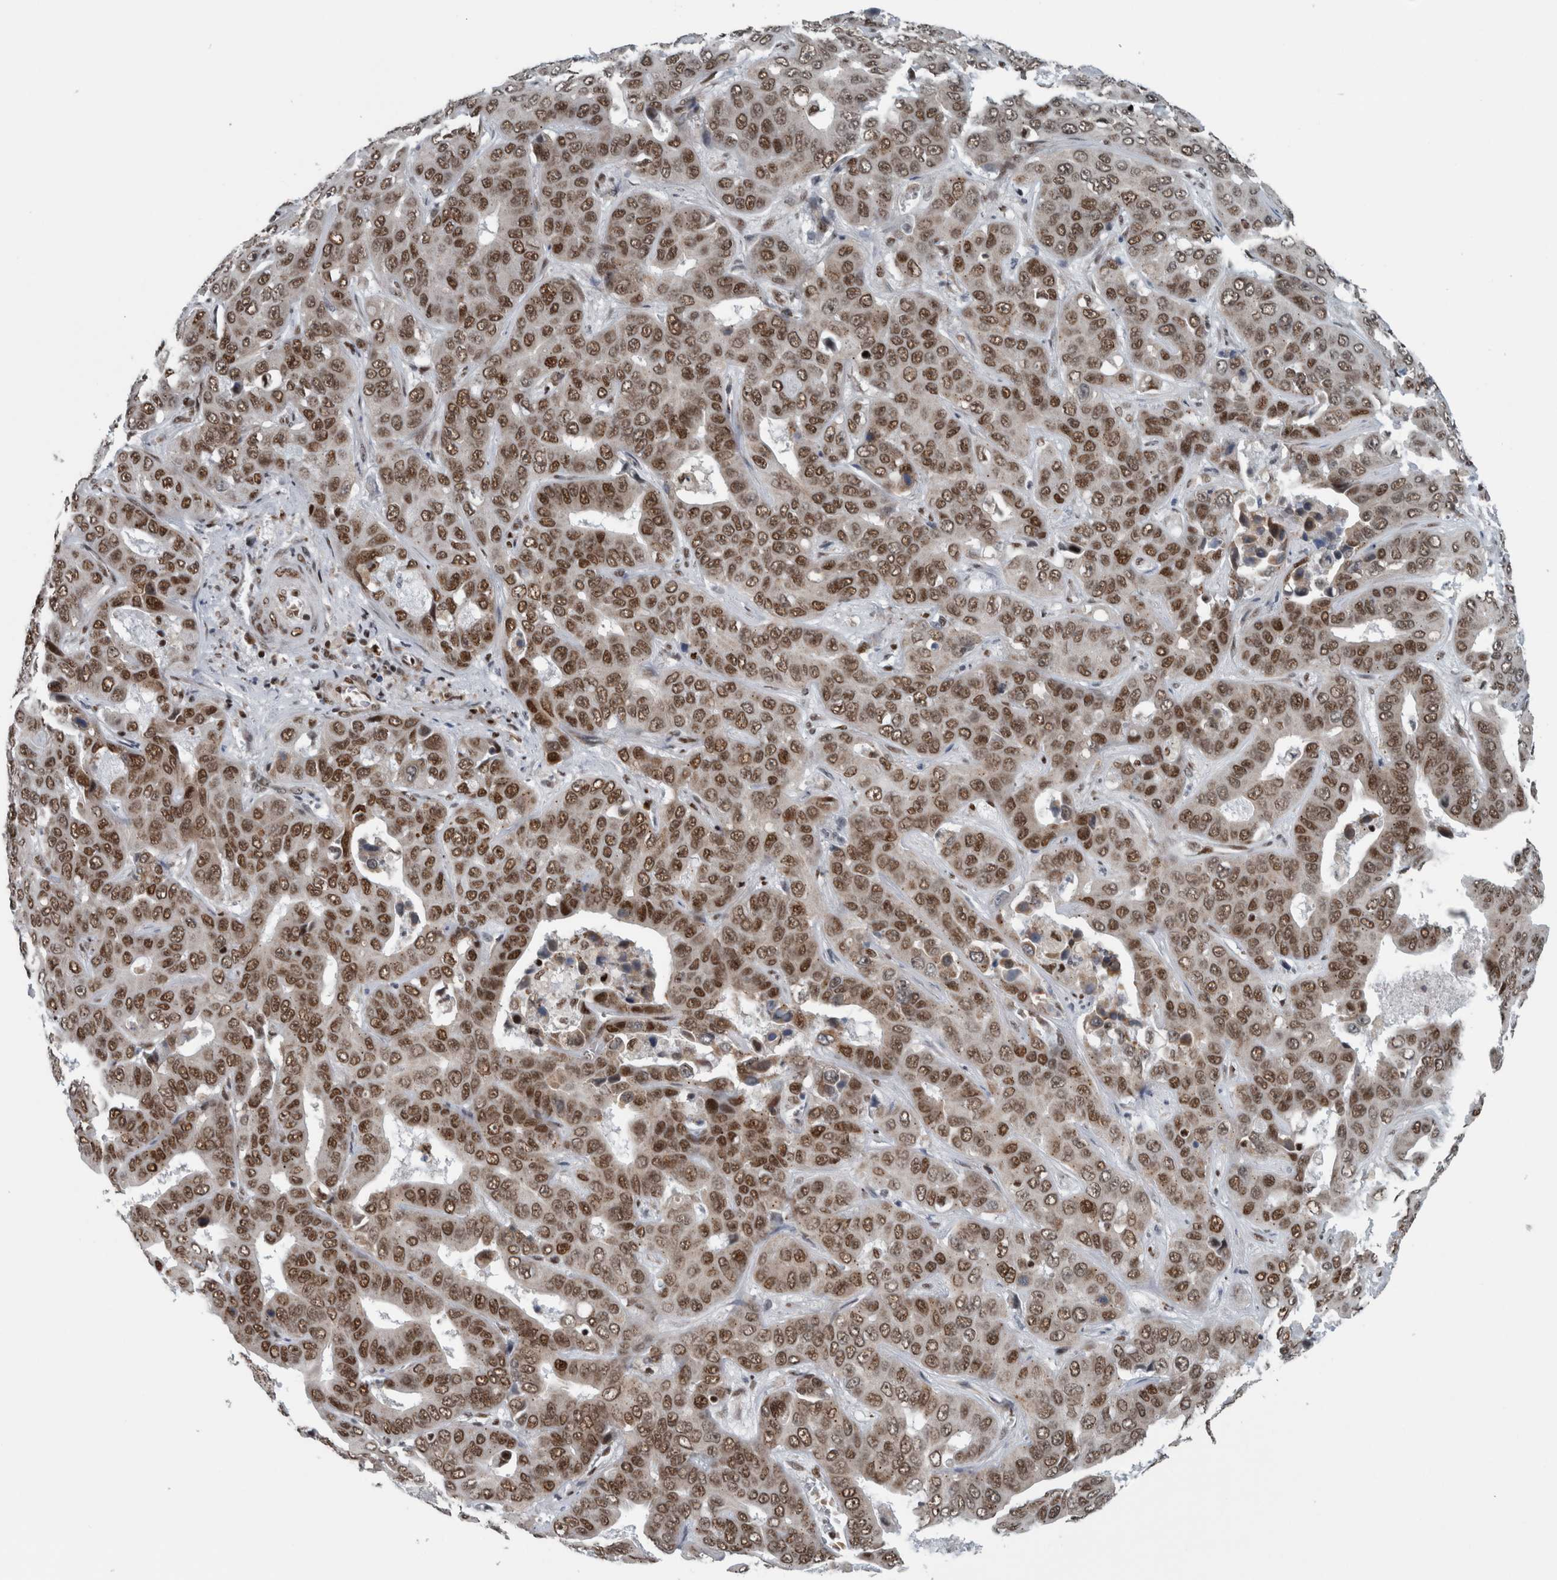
{"staining": {"intensity": "moderate", "quantity": ">75%", "location": "nuclear"}, "tissue": "liver cancer", "cell_type": "Tumor cells", "image_type": "cancer", "snomed": [{"axis": "morphology", "description": "Cholangiocarcinoma"}, {"axis": "topography", "description": "Liver"}], "caption": "Immunohistochemistry photomicrograph of neoplastic tissue: human liver cancer (cholangiocarcinoma) stained using IHC exhibits medium levels of moderate protein expression localized specifically in the nuclear of tumor cells, appearing as a nuclear brown color.", "gene": "DNMT3A", "patient": {"sex": "female", "age": 52}}